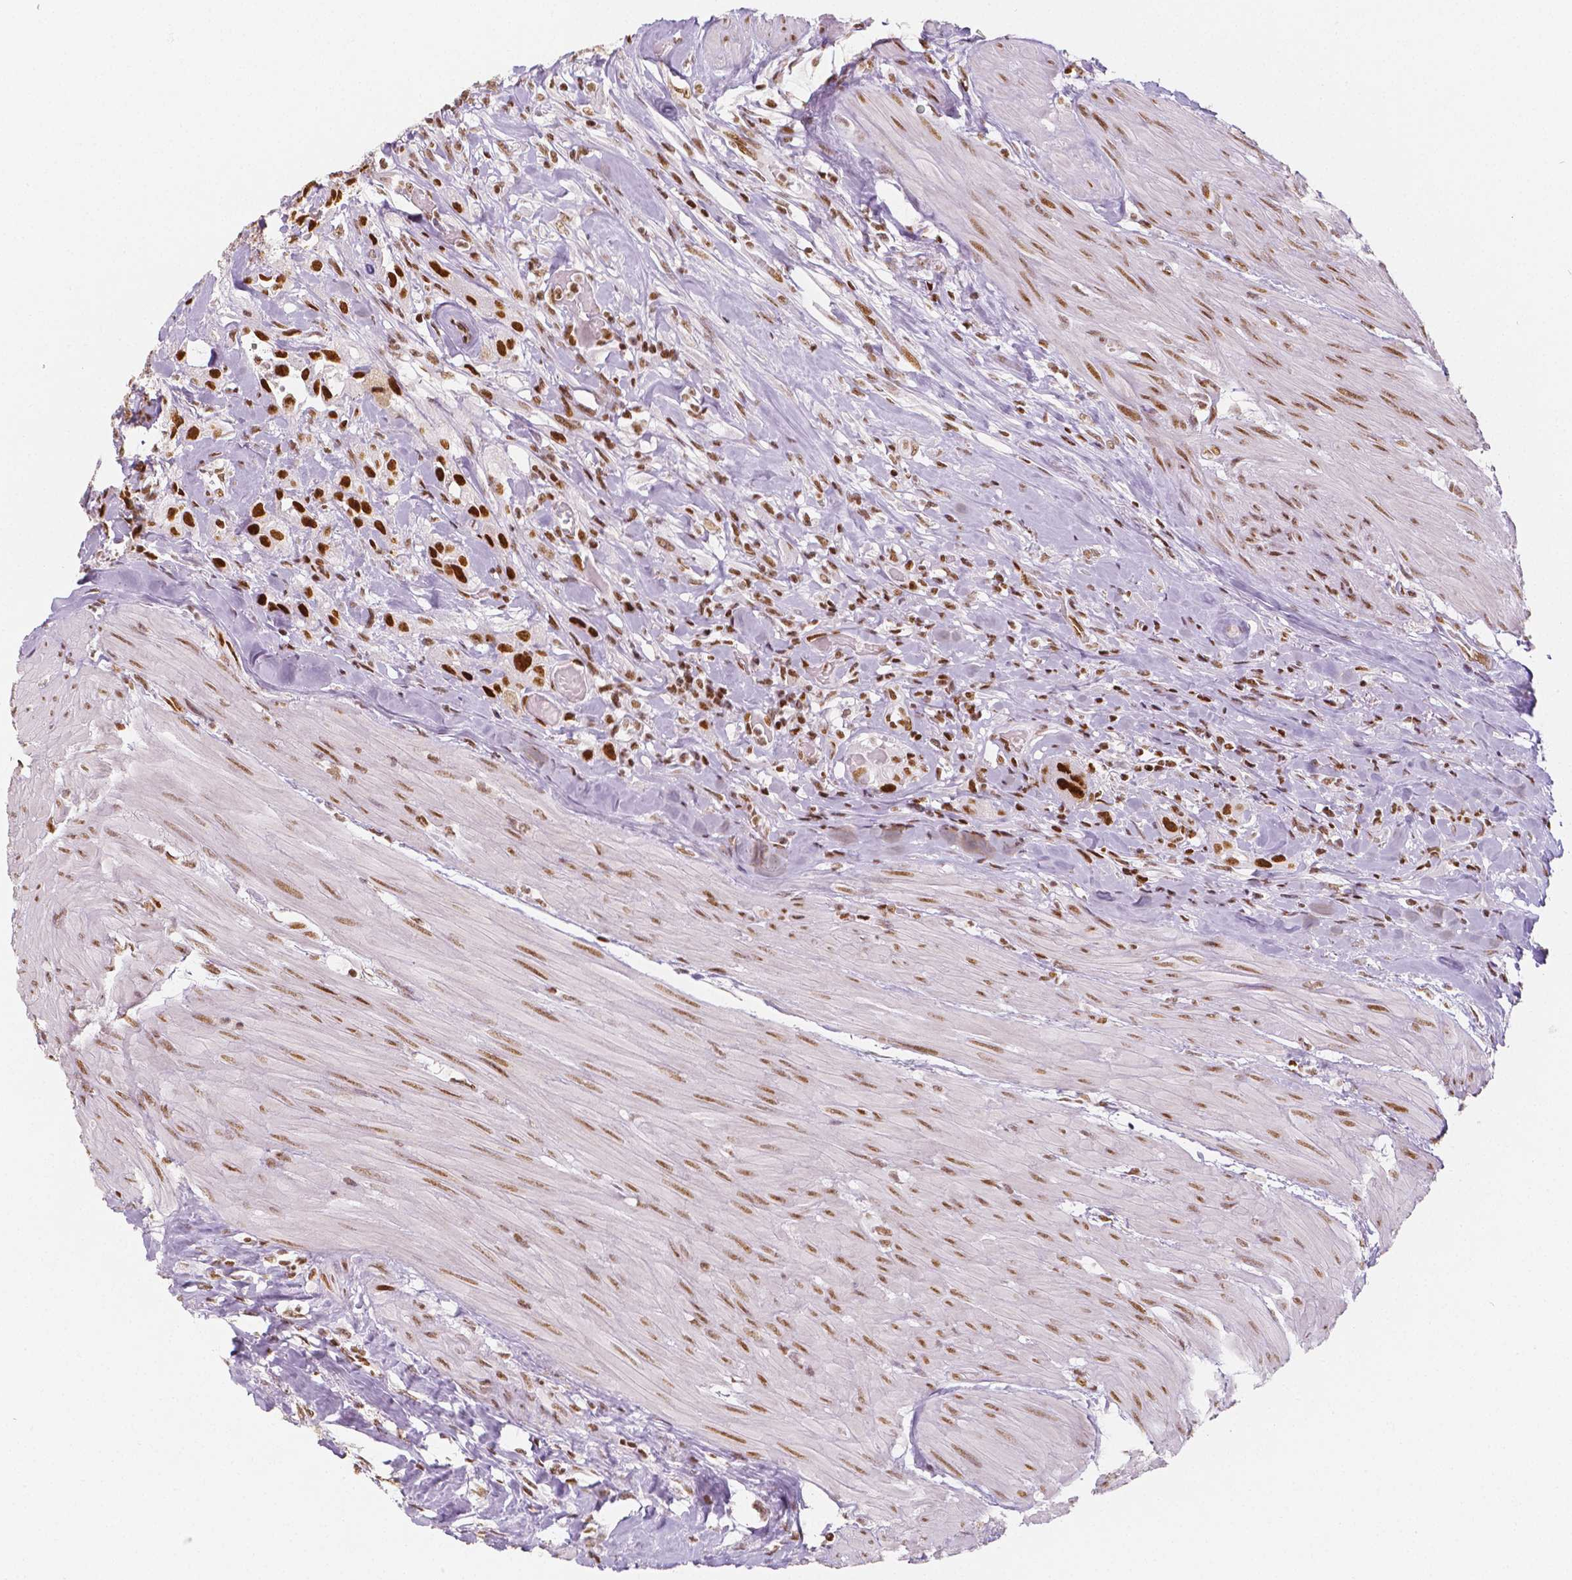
{"staining": {"intensity": "strong", "quantity": ">75%", "location": "nuclear"}, "tissue": "urothelial cancer", "cell_type": "Tumor cells", "image_type": "cancer", "snomed": [{"axis": "morphology", "description": "Urothelial carcinoma, High grade"}, {"axis": "topography", "description": "Urinary bladder"}], "caption": "Brown immunohistochemical staining in human urothelial cancer reveals strong nuclear expression in about >75% of tumor cells.", "gene": "HDAC1", "patient": {"sex": "male", "age": 79}}